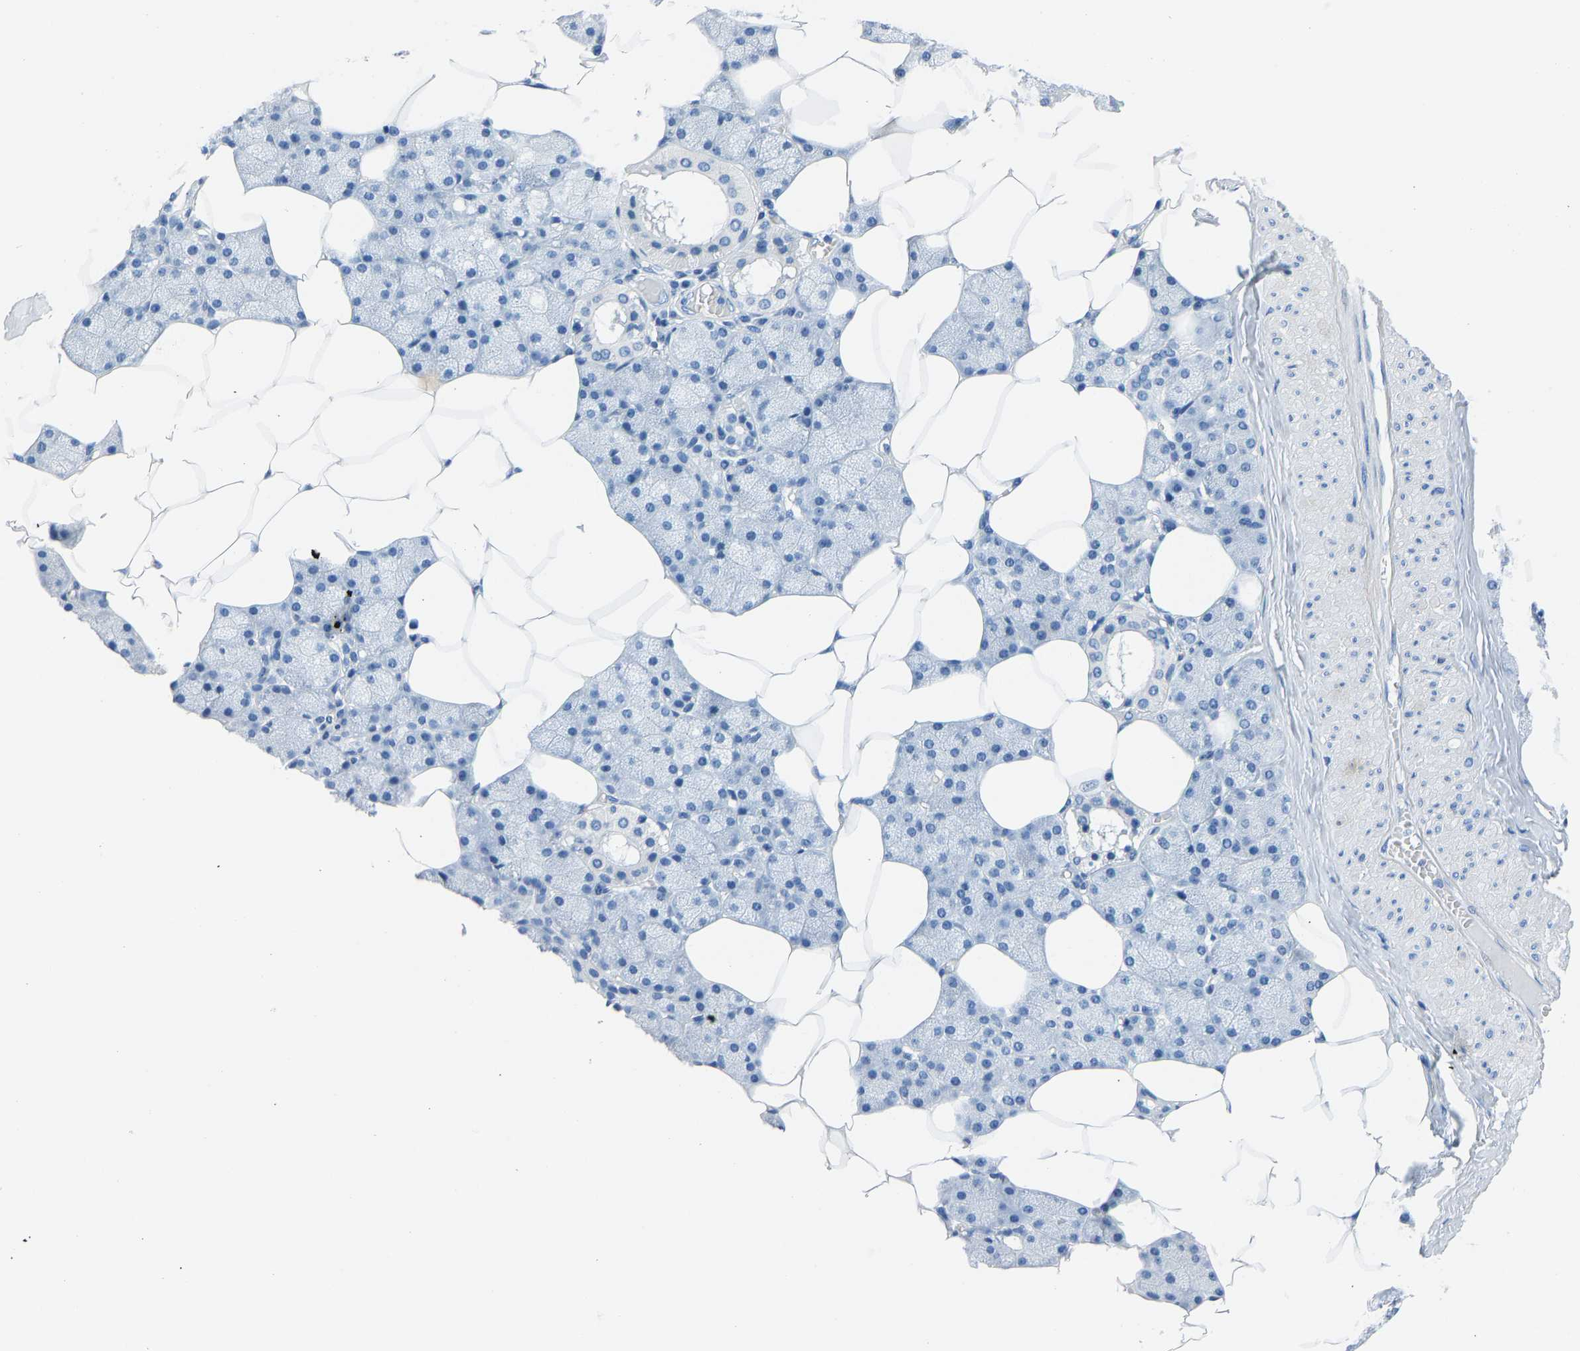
{"staining": {"intensity": "negative", "quantity": "none", "location": "none"}, "tissue": "salivary gland", "cell_type": "Glandular cells", "image_type": "normal", "snomed": [{"axis": "morphology", "description": "Normal tissue, NOS"}, {"axis": "topography", "description": "Salivary gland"}], "caption": "The histopathology image demonstrates no staining of glandular cells in normal salivary gland. (Immunohistochemistry, brightfield microscopy, high magnification).", "gene": "SERPINB3", "patient": {"sex": "male", "age": 62}}